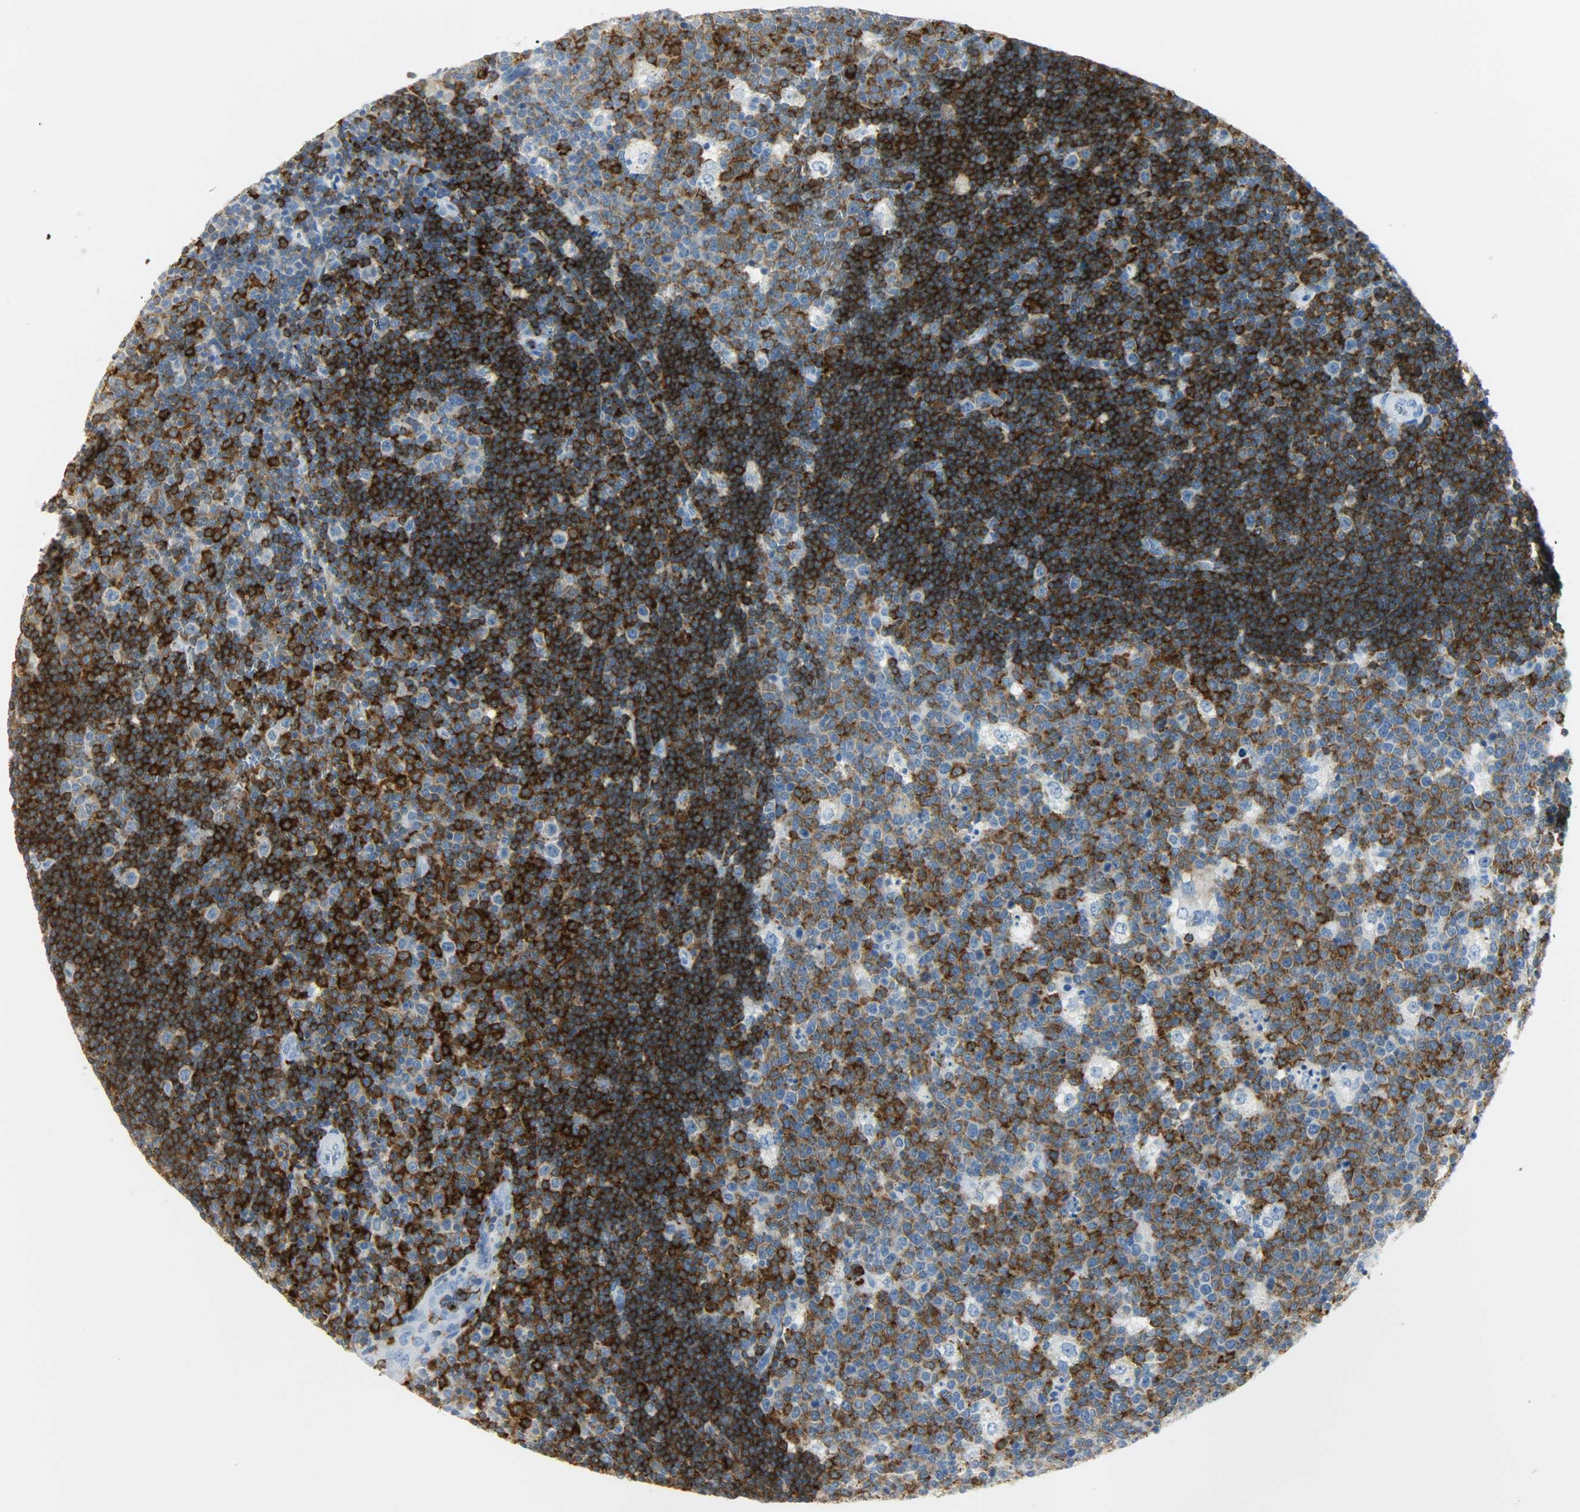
{"staining": {"intensity": "strong", "quantity": "25%-75%", "location": "cytoplasmic/membranous"}, "tissue": "lymph node", "cell_type": "Germinal center cells", "image_type": "normal", "snomed": [{"axis": "morphology", "description": "Normal tissue, NOS"}, {"axis": "topography", "description": "Lymph node"}, {"axis": "topography", "description": "Salivary gland"}], "caption": "IHC (DAB (3,3'-diaminobenzidine)) staining of unremarkable human lymph node shows strong cytoplasmic/membranous protein staining in approximately 25%-75% of germinal center cells. (DAB = brown stain, brightfield microscopy at high magnification).", "gene": "PTPN6", "patient": {"sex": "male", "age": 8}}